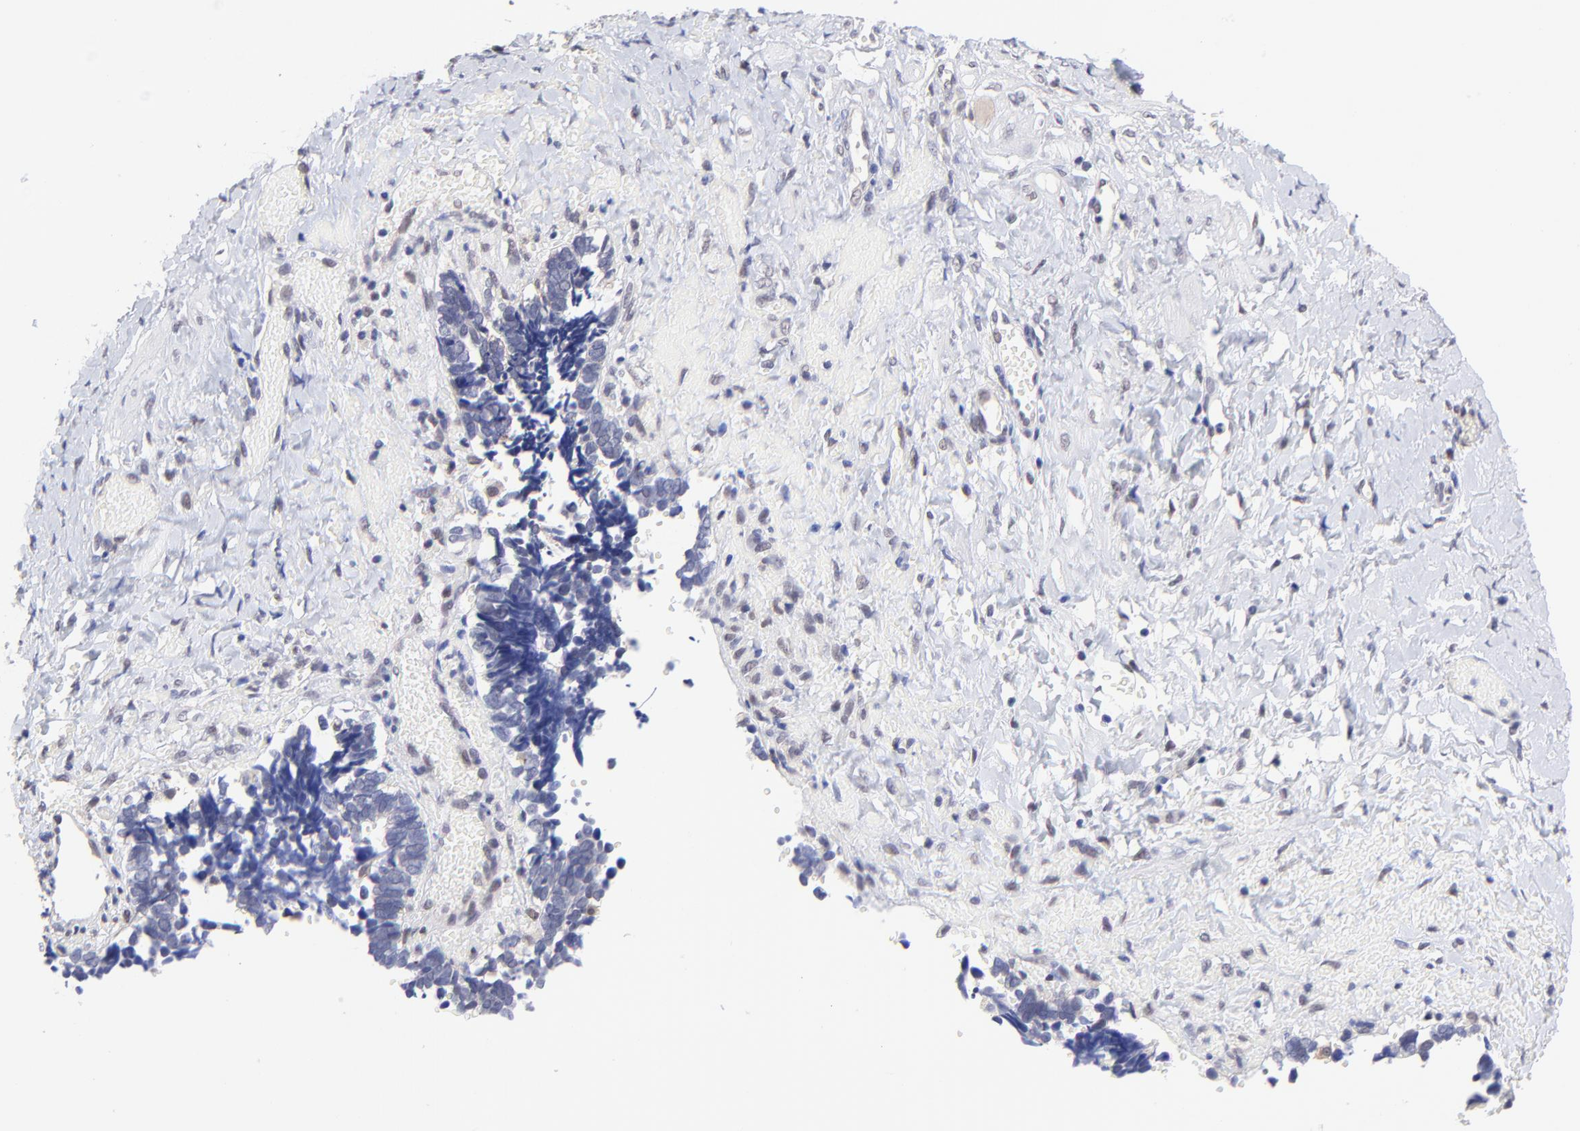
{"staining": {"intensity": "negative", "quantity": "none", "location": "none"}, "tissue": "ovarian cancer", "cell_type": "Tumor cells", "image_type": "cancer", "snomed": [{"axis": "morphology", "description": "Cystadenocarcinoma, serous, NOS"}, {"axis": "topography", "description": "Ovary"}], "caption": "A photomicrograph of human ovarian cancer (serous cystadenocarcinoma) is negative for staining in tumor cells.", "gene": "ZNF747", "patient": {"sex": "female", "age": 77}}